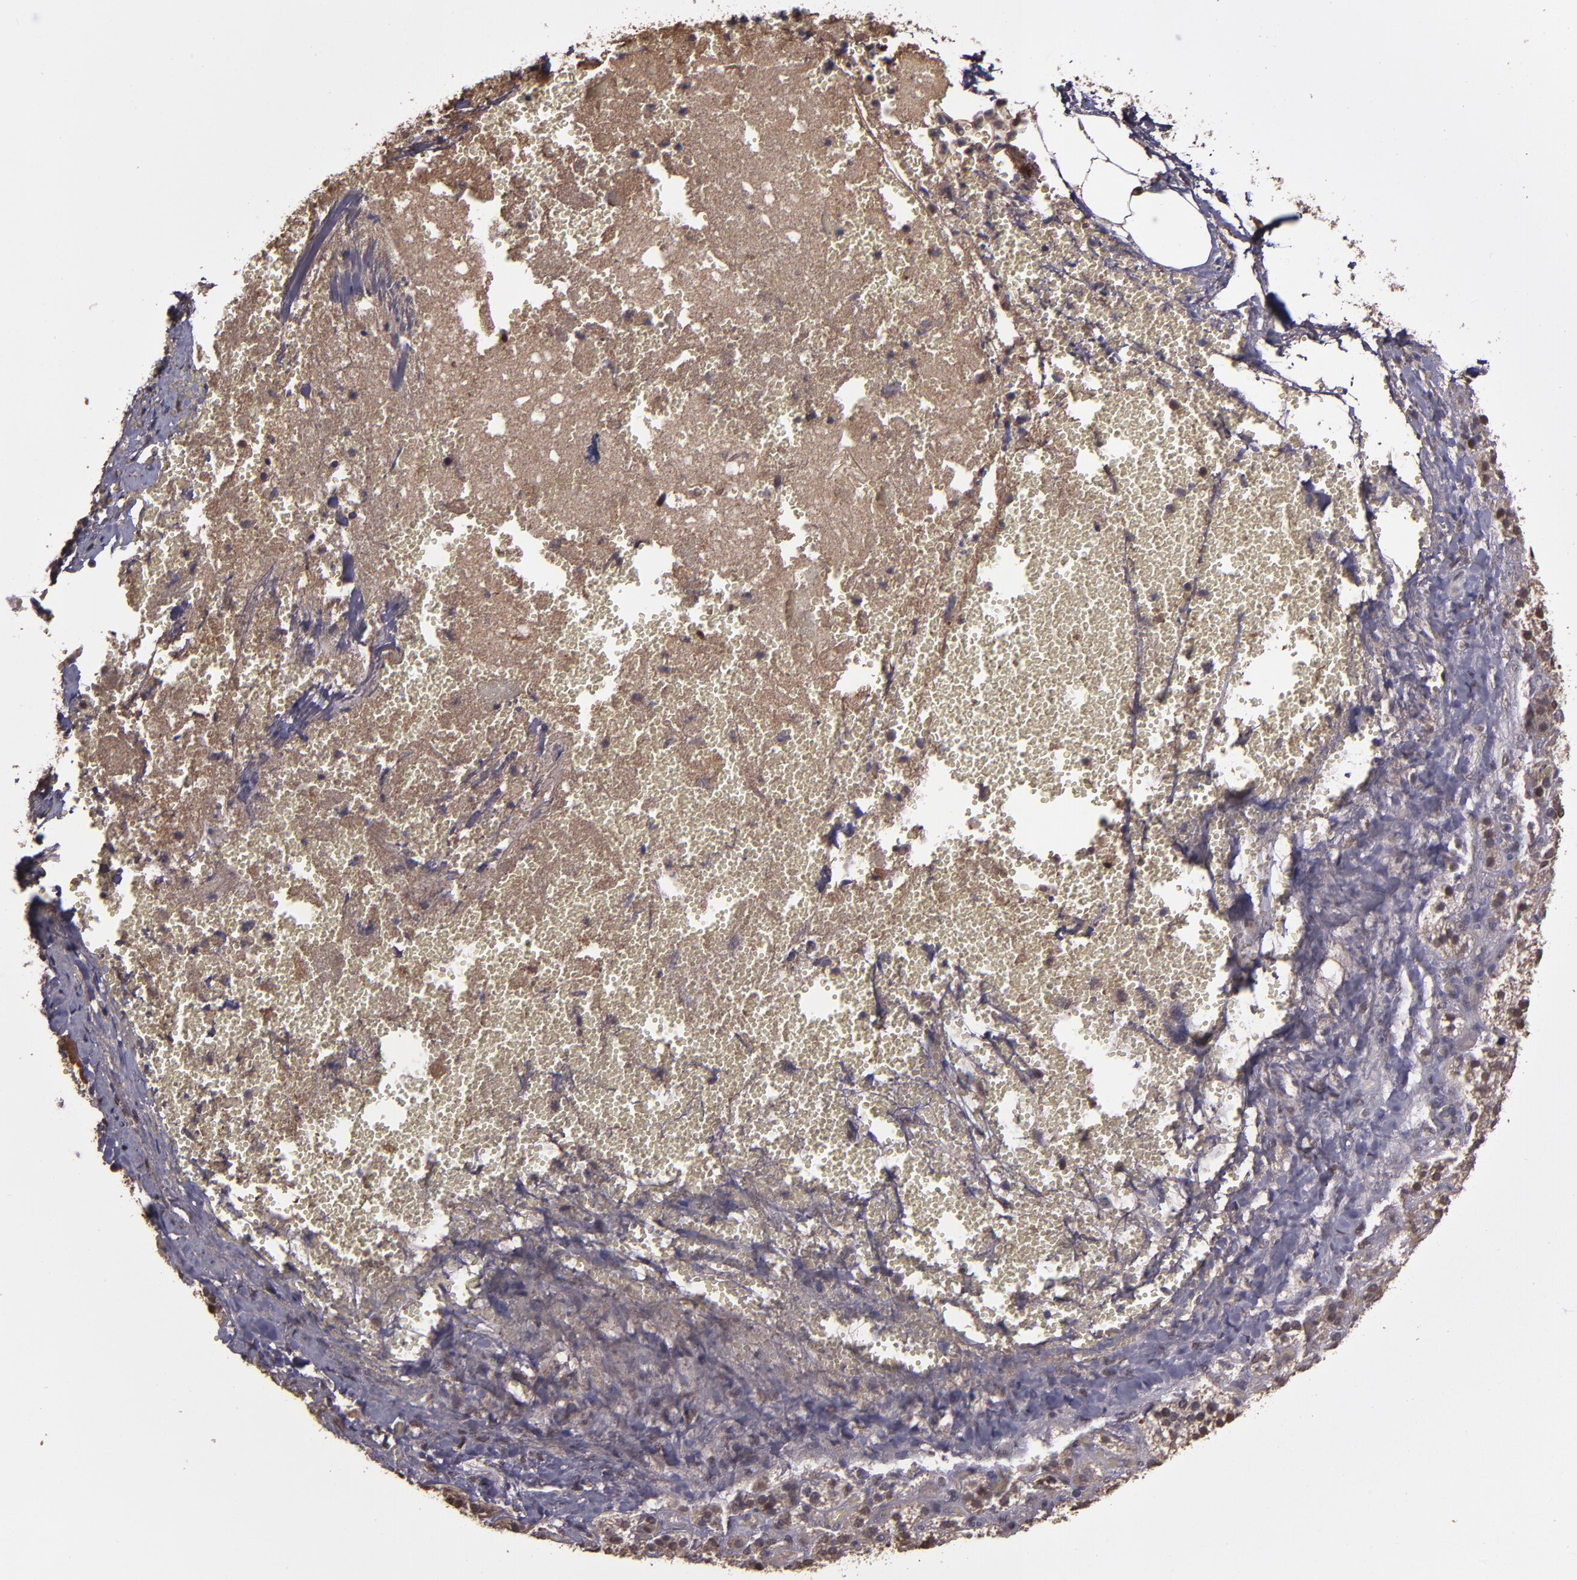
{"staining": {"intensity": "moderate", "quantity": ">75%", "location": "cytoplasmic/membranous,nuclear"}, "tissue": "adrenal gland", "cell_type": "Glandular cells", "image_type": "normal", "snomed": [{"axis": "morphology", "description": "Normal tissue, NOS"}, {"axis": "topography", "description": "Adrenal gland"}], "caption": "Immunohistochemistry (IHC) photomicrograph of unremarkable adrenal gland: adrenal gland stained using immunohistochemistry displays medium levels of moderate protein expression localized specifically in the cytoplasmic/membranous,nuclear of glandular cells, appearing as a cytoplasmic/membranous,nuclear brown color.", "gene": "SERPINF2", "patient": {"sex": "female", "age": 71}}